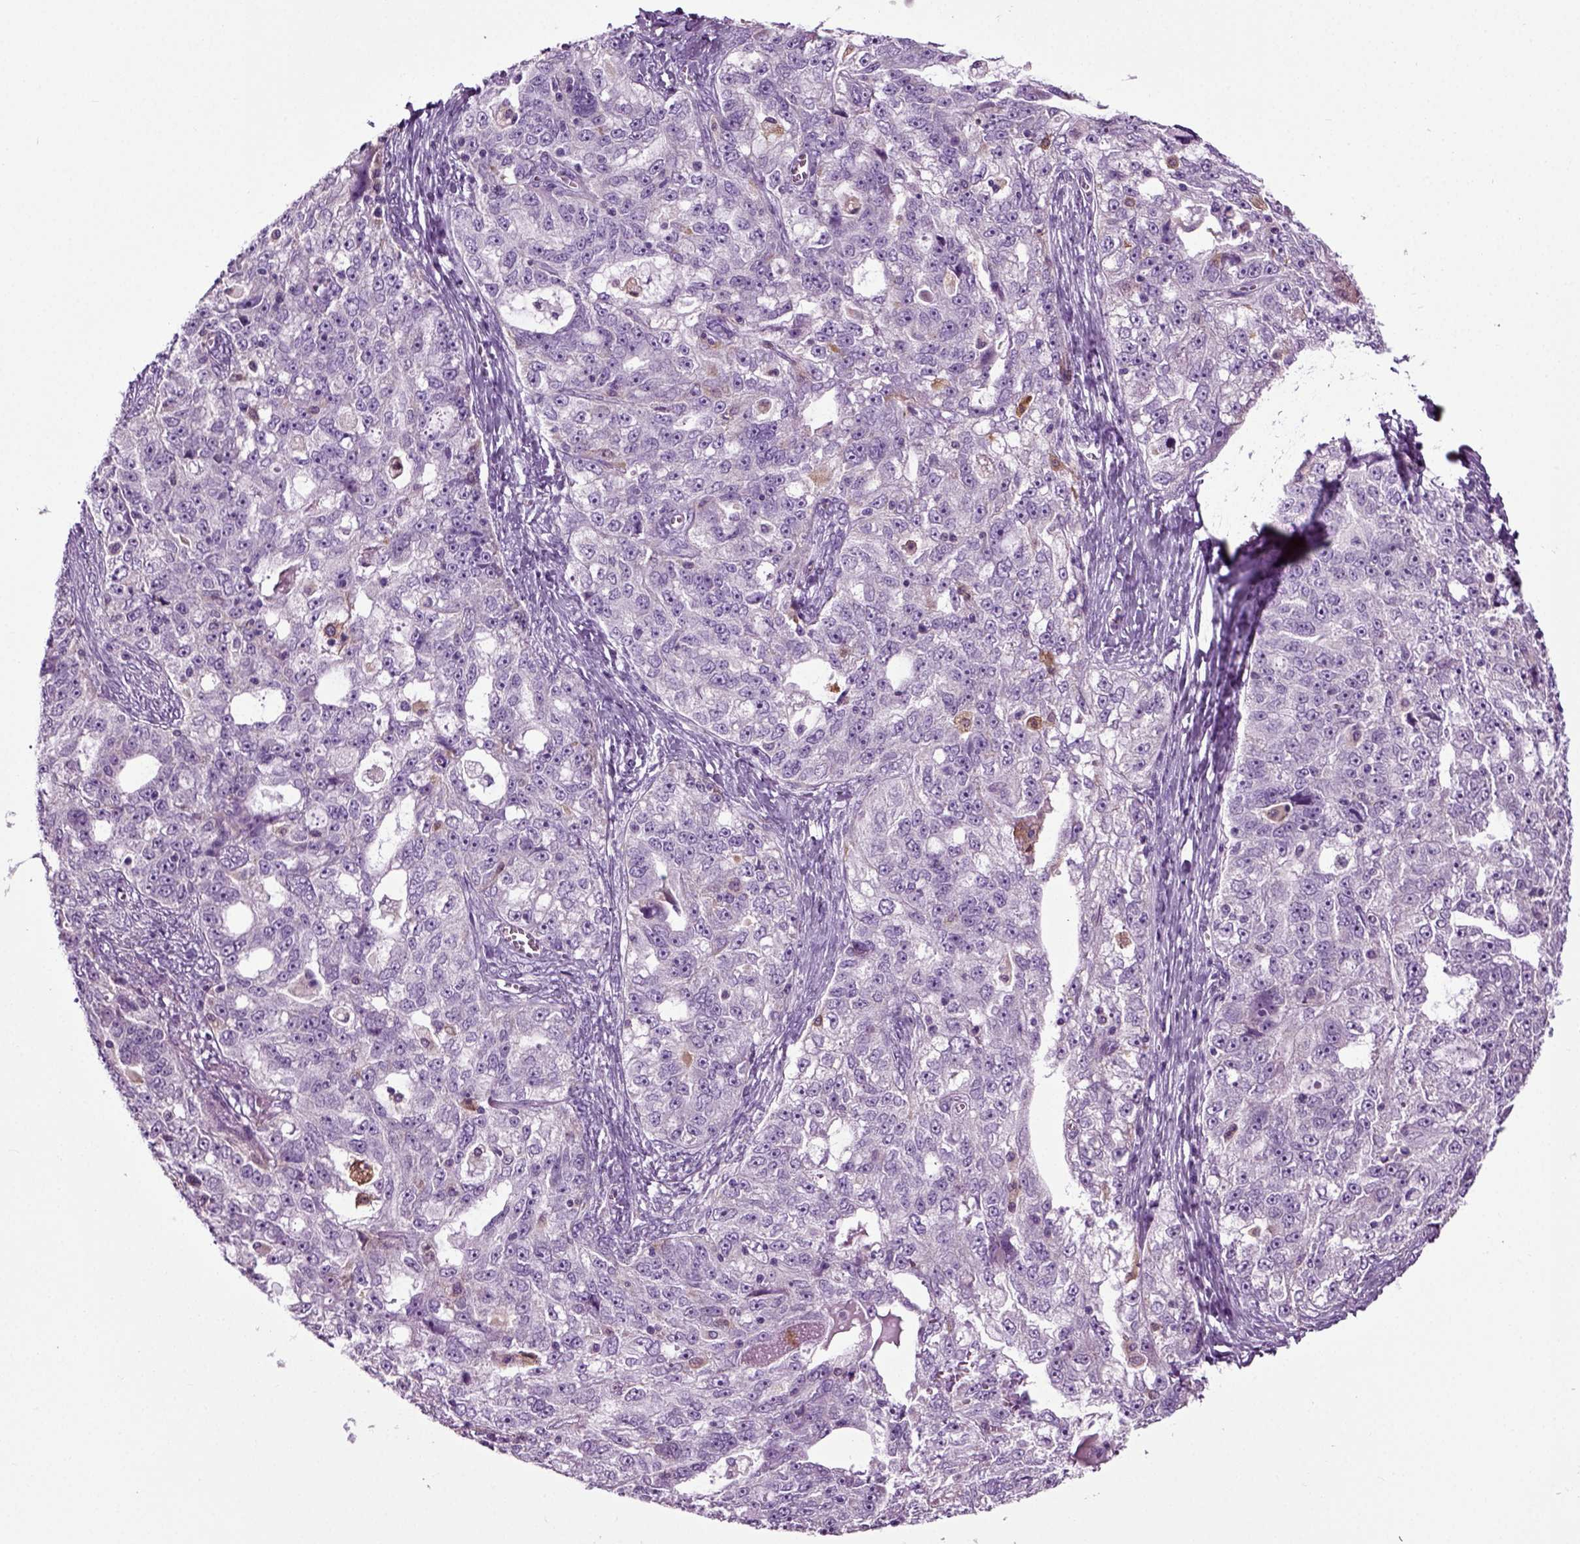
{"staining": {"intensity": "negative", "quantity": "none", "location": "none"}, "tissue": "ovarian cancer", "cell_type": "Tumor cells", "image_type": "cancer", "snomed": [{"axis": "morphology", "description": "Cystadenocarcinoma, serous, NOS"}, {"axis": "topography", "description": "Ovary"}], "caption": "Protein analysis of ovarian cancer shows no significant positivity in tumor cells. The staining was performed using DAB to visualize the protein expression in brown, while the nuclei were stained in blue with hematoxylin (Magnification: 20x).", "gene": "DNAH10", "patient": {"sex": "female", "age": 51}}